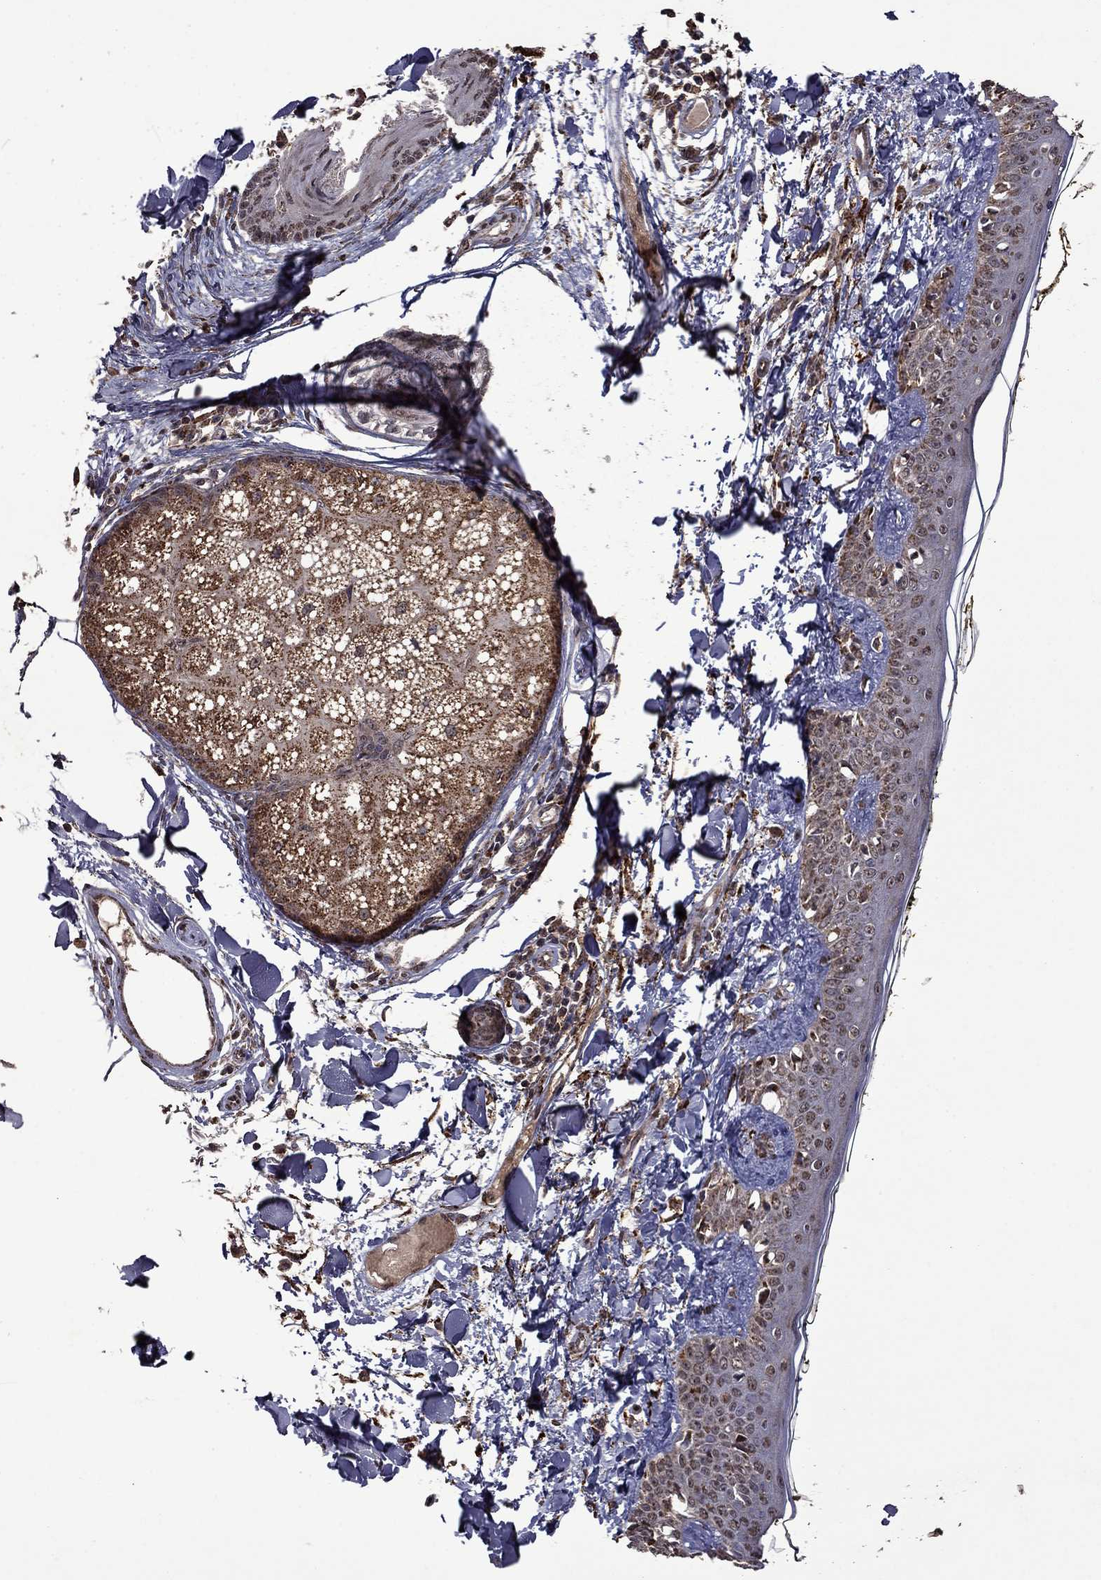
{"staining": {"intensity": "strong", "quantity": ">75%", "location": "cytoplasmic/membranous"}, "tissue": "skin", "cell_type": "Fibroblasts", "image_type": "normal", "snomed": [{"axis": "morphology", "description": "Normal tissue, NOS"}, {"axis": "topography", "description": "Skin"}], "caption": "Protein analysis of benign skin reveals strong cytoplasmic/membranous staining in approximately >75% of fibroblasts.", "gene": "ITM2B", "patient": {"sex": "male", "age": 76}}